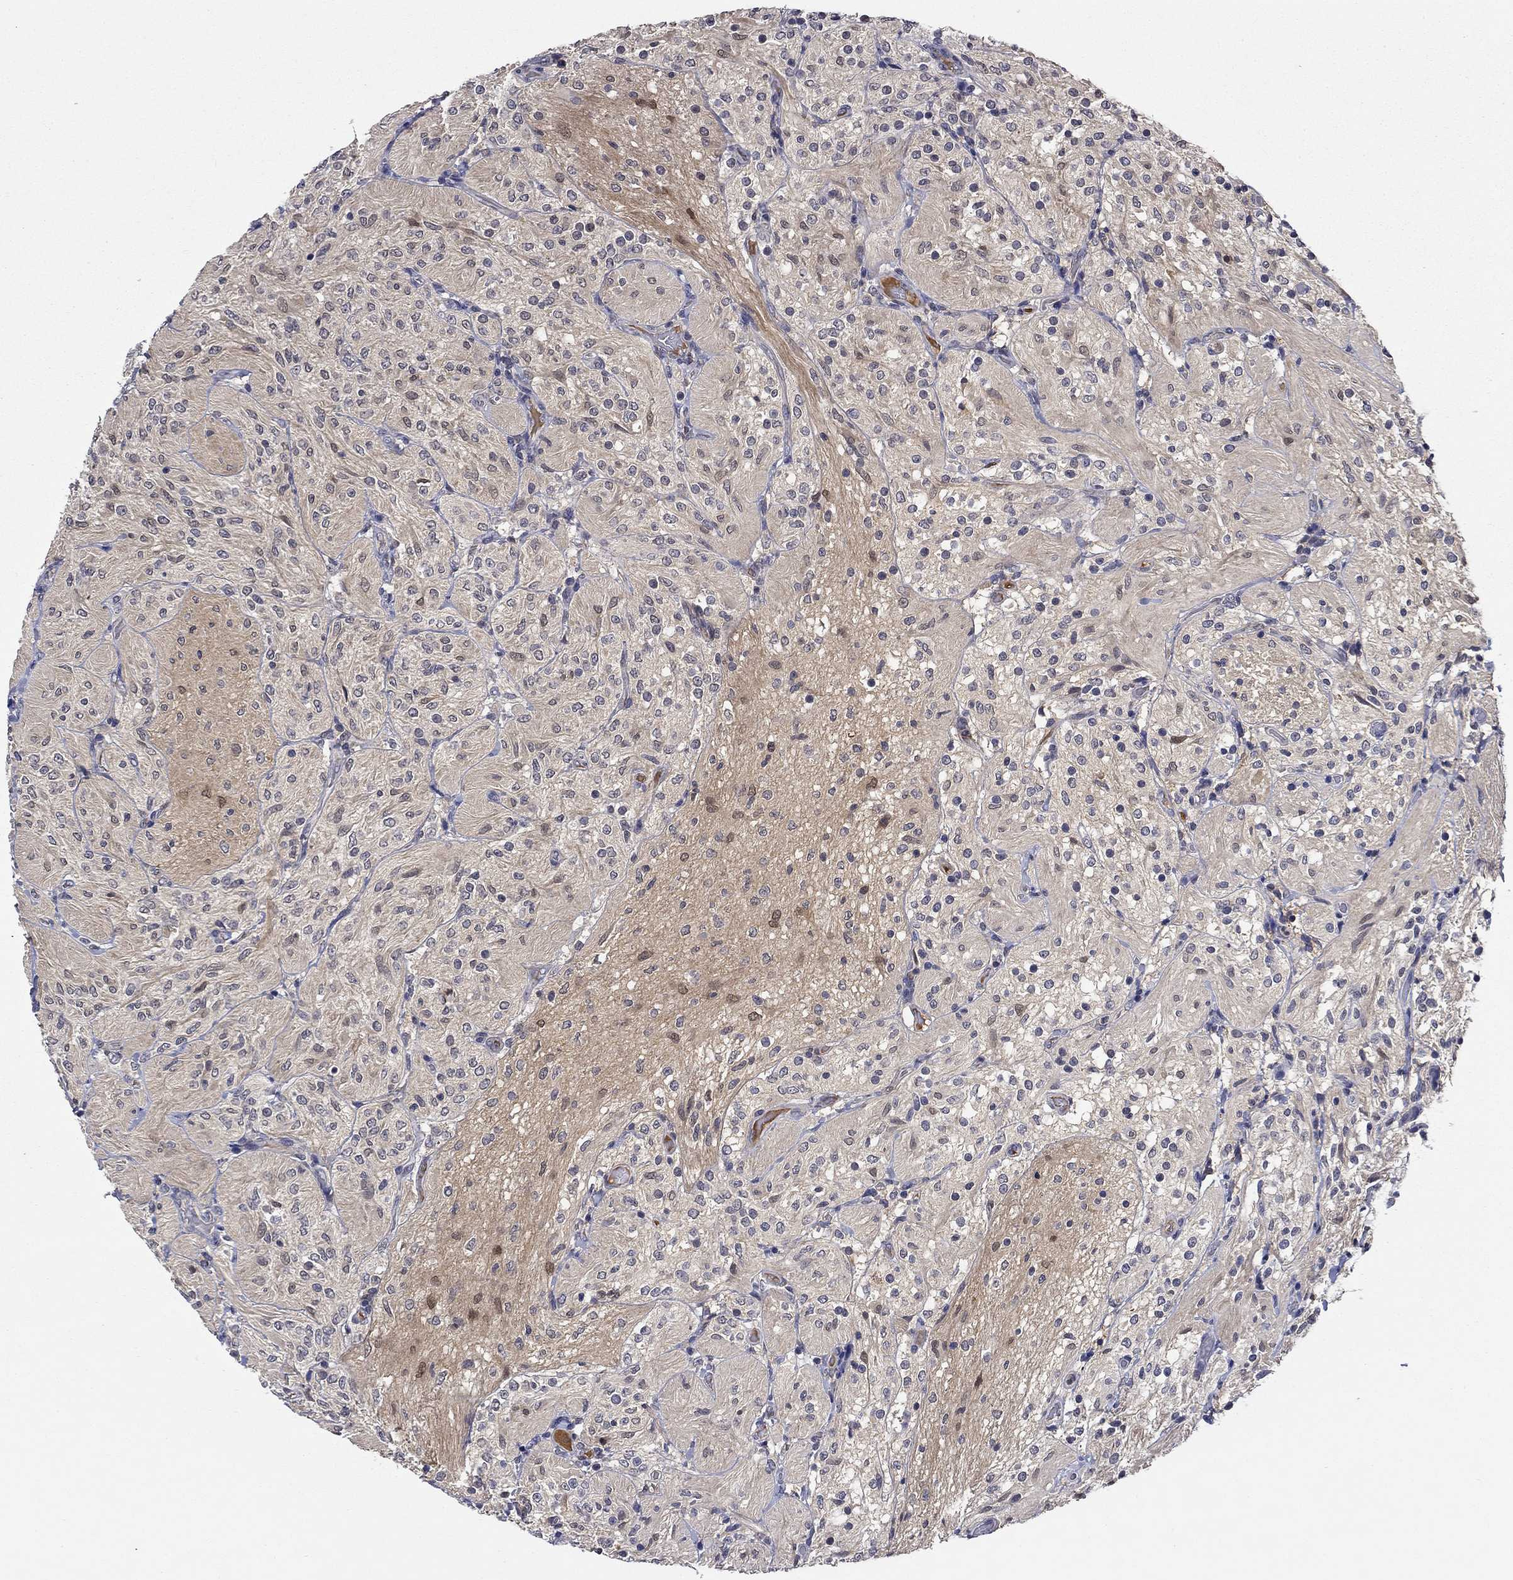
{"staining": {"intensity": "negative", "quantity": "none", "location": "none"}, "tissue": "glioma", "cell_type": "Tumor cells", "image_type": "cancer", "snomed": [{"axis": "morphology", "description": "Glioma, malignant, Low grade"}, {"axis": "topography", "description": "Brain"}], "caption": "High magnification brightfield microscopy of malignant low-grade glioma stained with DAB (3,3'-diaminobenzidine) (brown) and counterstained with hematoxylin (blue): tumor cells show no significant expression. The staining was performed using DAB to visualize the protein expression in brown, while the nuclei were stained in blue with hematoxylin (Magnification: 20x).", "gene": "DDTL", "patient": {"sex": "male", "age": 3}}